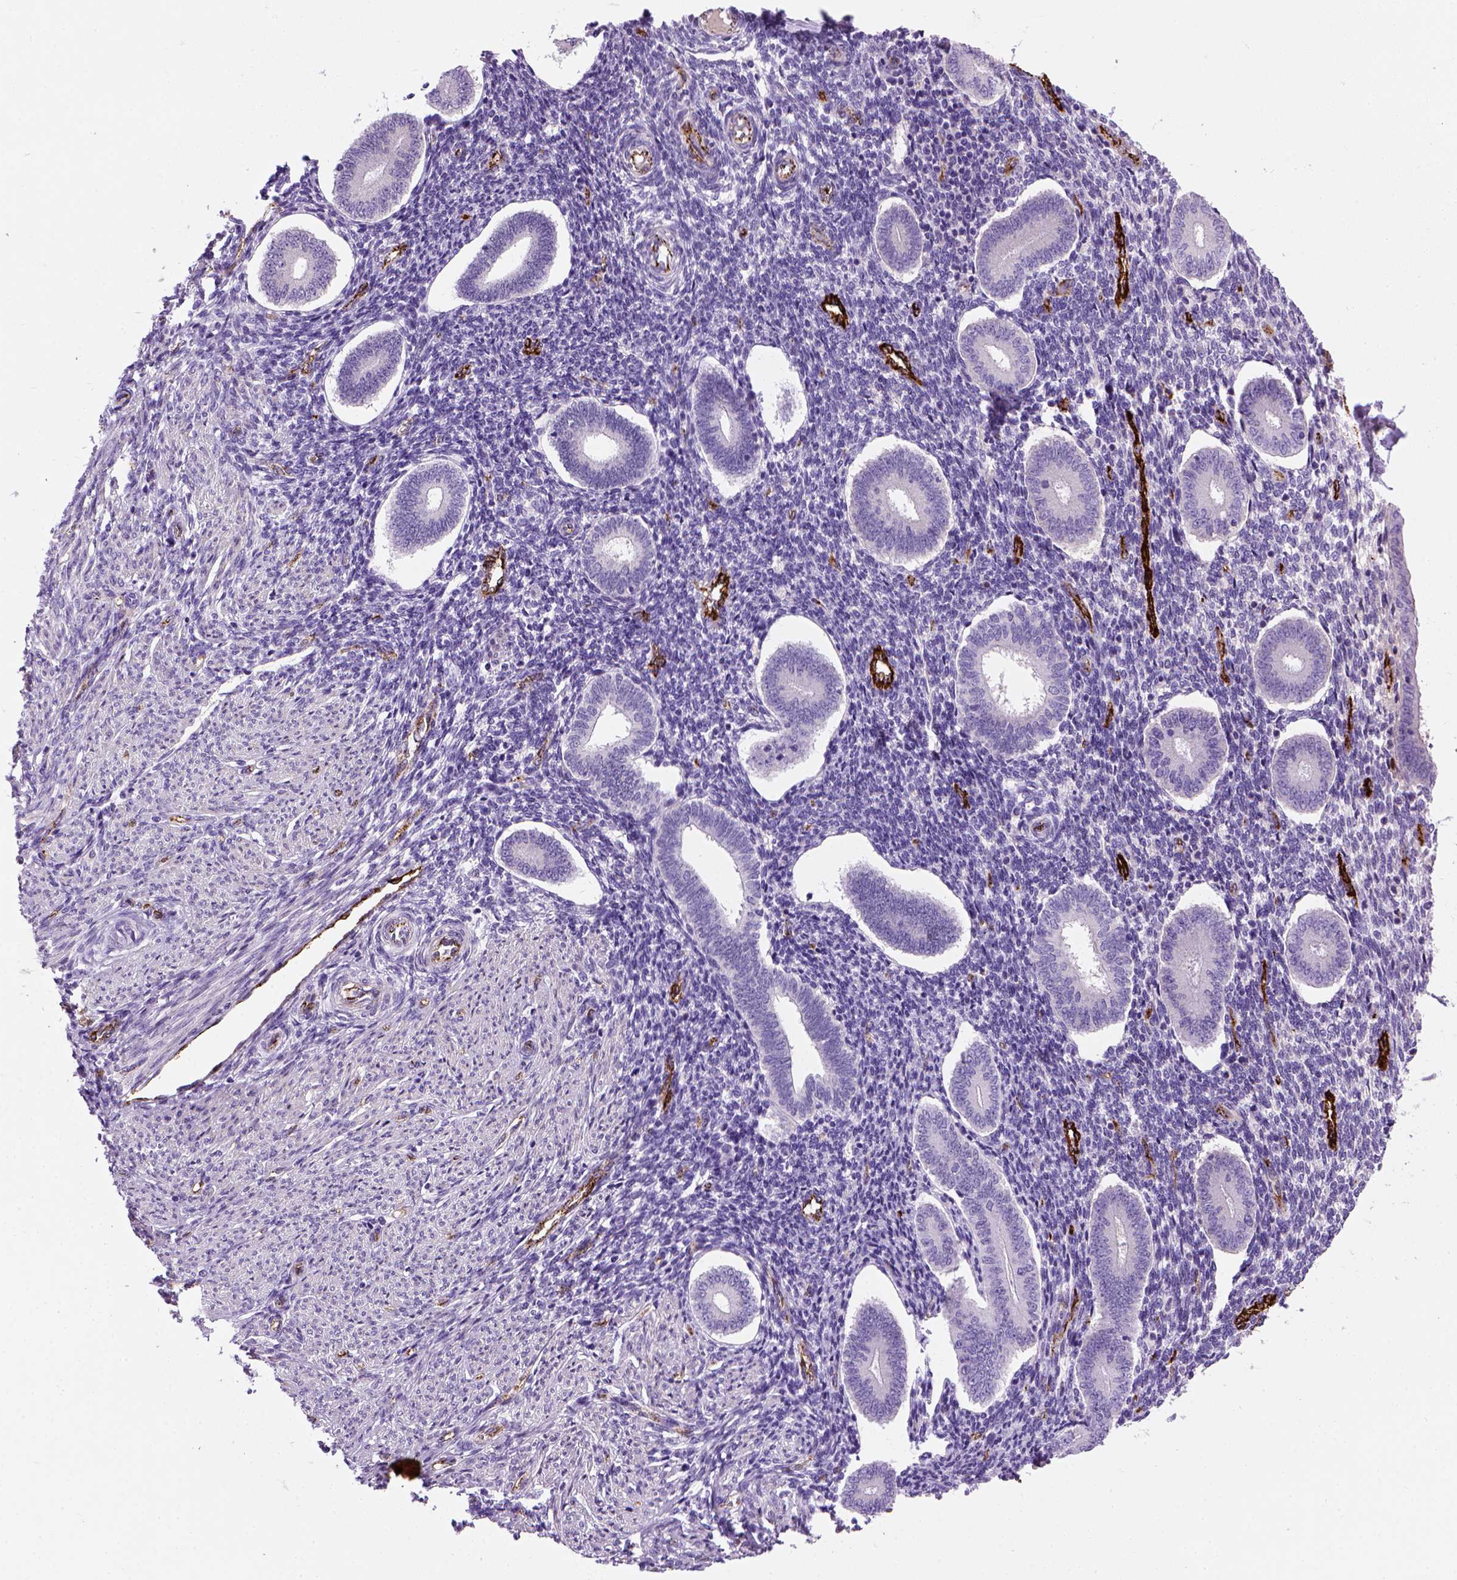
{"staining": {"intensity": "negative", "quantity": "none", "location": "none"}, "tissue": "endometrium", "cell_type": "Cells in endometrial stroma", "image_type": "normal", "snomed": [{"axis": "morphology", "description": "Normal tissue, NOS"}, {"axis": "topography", "description": "Endometrium"}], "caption": "Immunohistochemistry photomicrograph of unremarkable endometrium: endometrium stained with DAB (3,3'-diaminobenzidine) displays no significant protein staining in cells in endometrial stroma. The staining is performed using DAB (3,3'-diaminobenzidine) brown chromogen with nuclei counter-stained in using hematoxylin.", "gene": "VWF", "patient": {"sex": "female", "age": 40}}